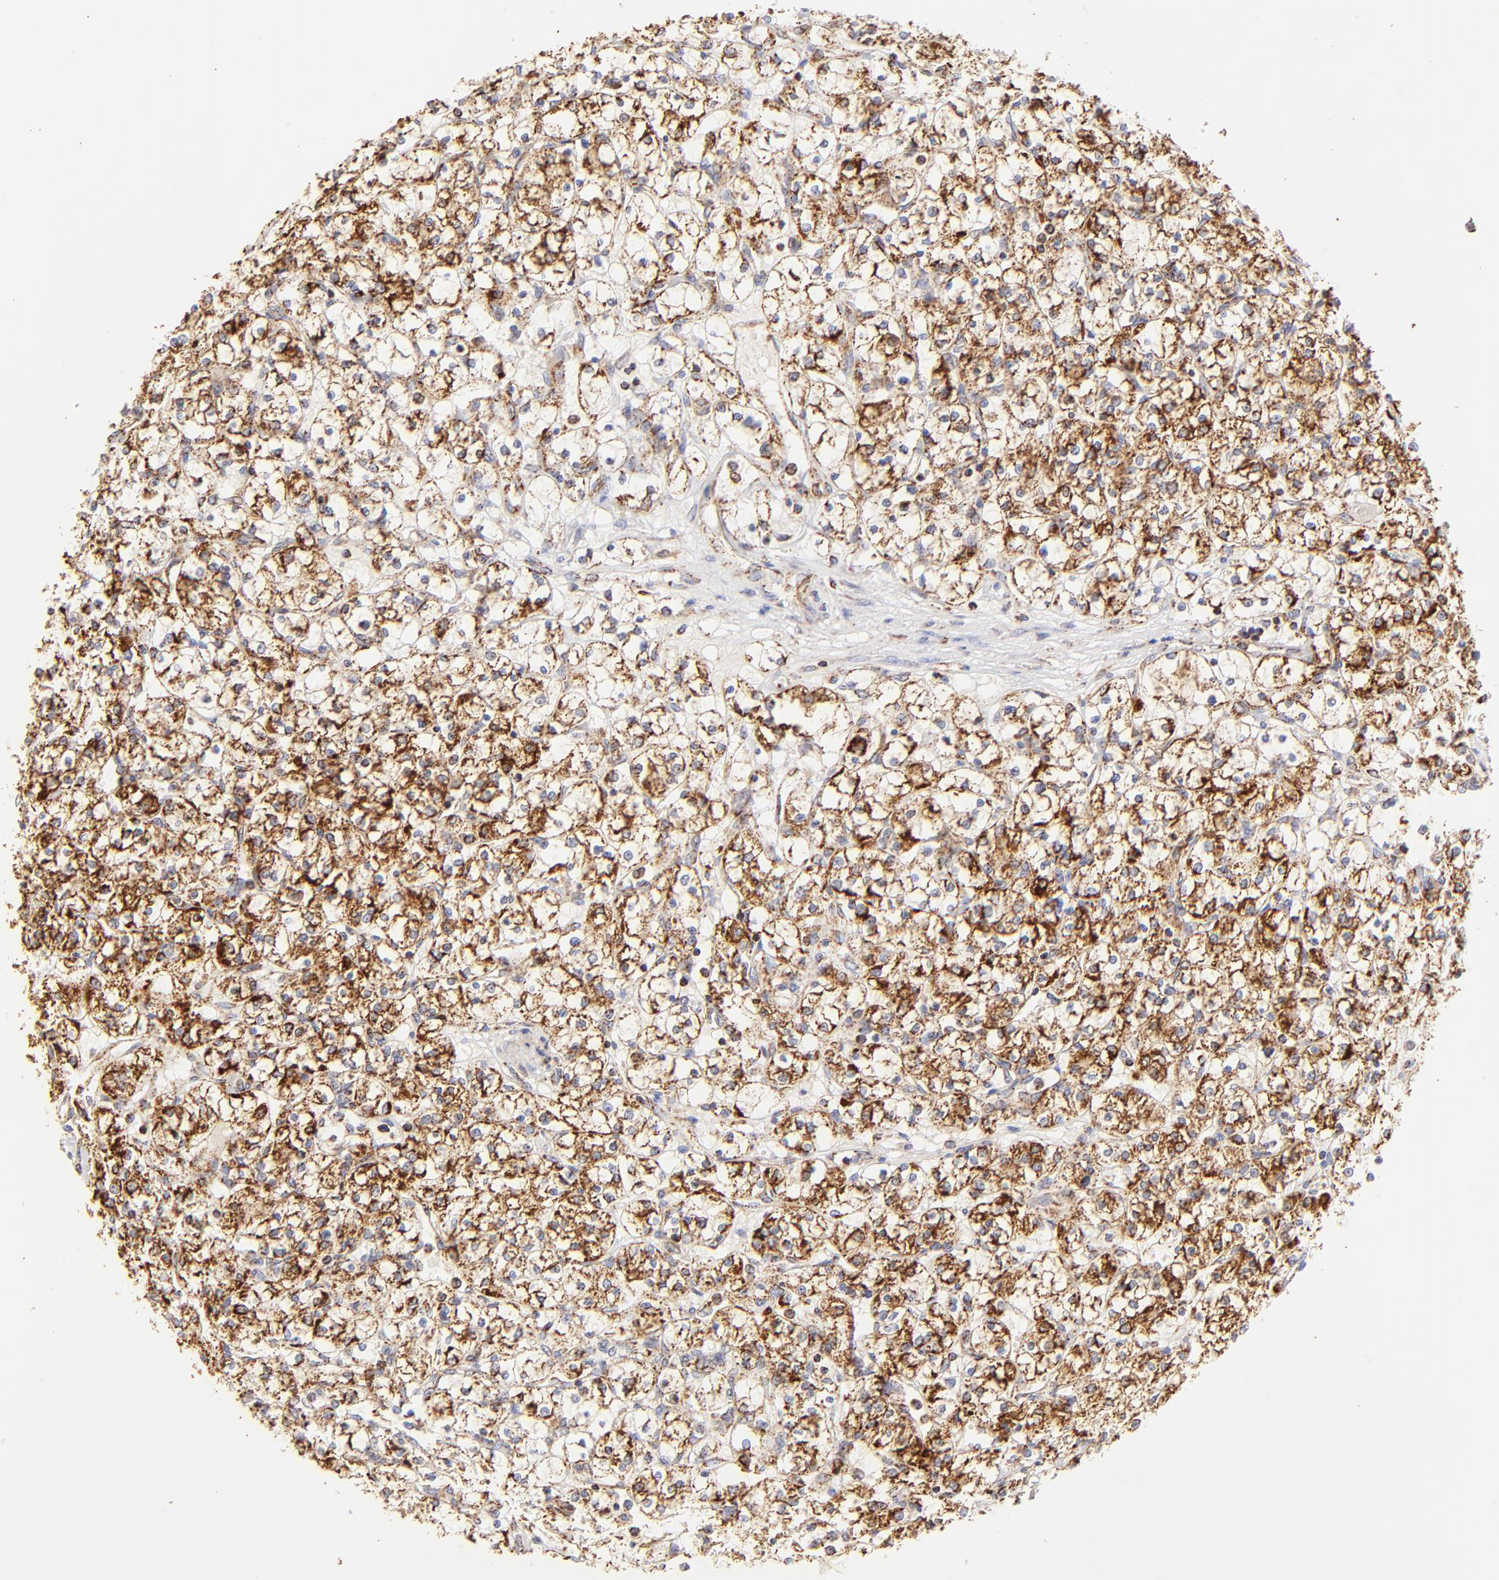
{"staining": {"intensity": "moderate", "quantity": "25%-75%", "location": "cytoplasmic/membranous"}, "tissue": "renal cancer", "cell_type": "Tumor cells", "image_type": "cancer", "snomed": [{"axis": "morphology", "description": "Adenocarcinoma, NOS"}, {"axis": "topography", "description": "Kidney"}], "caption": "Protein expression analysis of renal adenocarcinoma reveals moderate cytoplasmic/membranous expression in about 25%-75% of tumor cells.", "gene": "ECH1", "patient": {"sex": "male", "age": 61}}